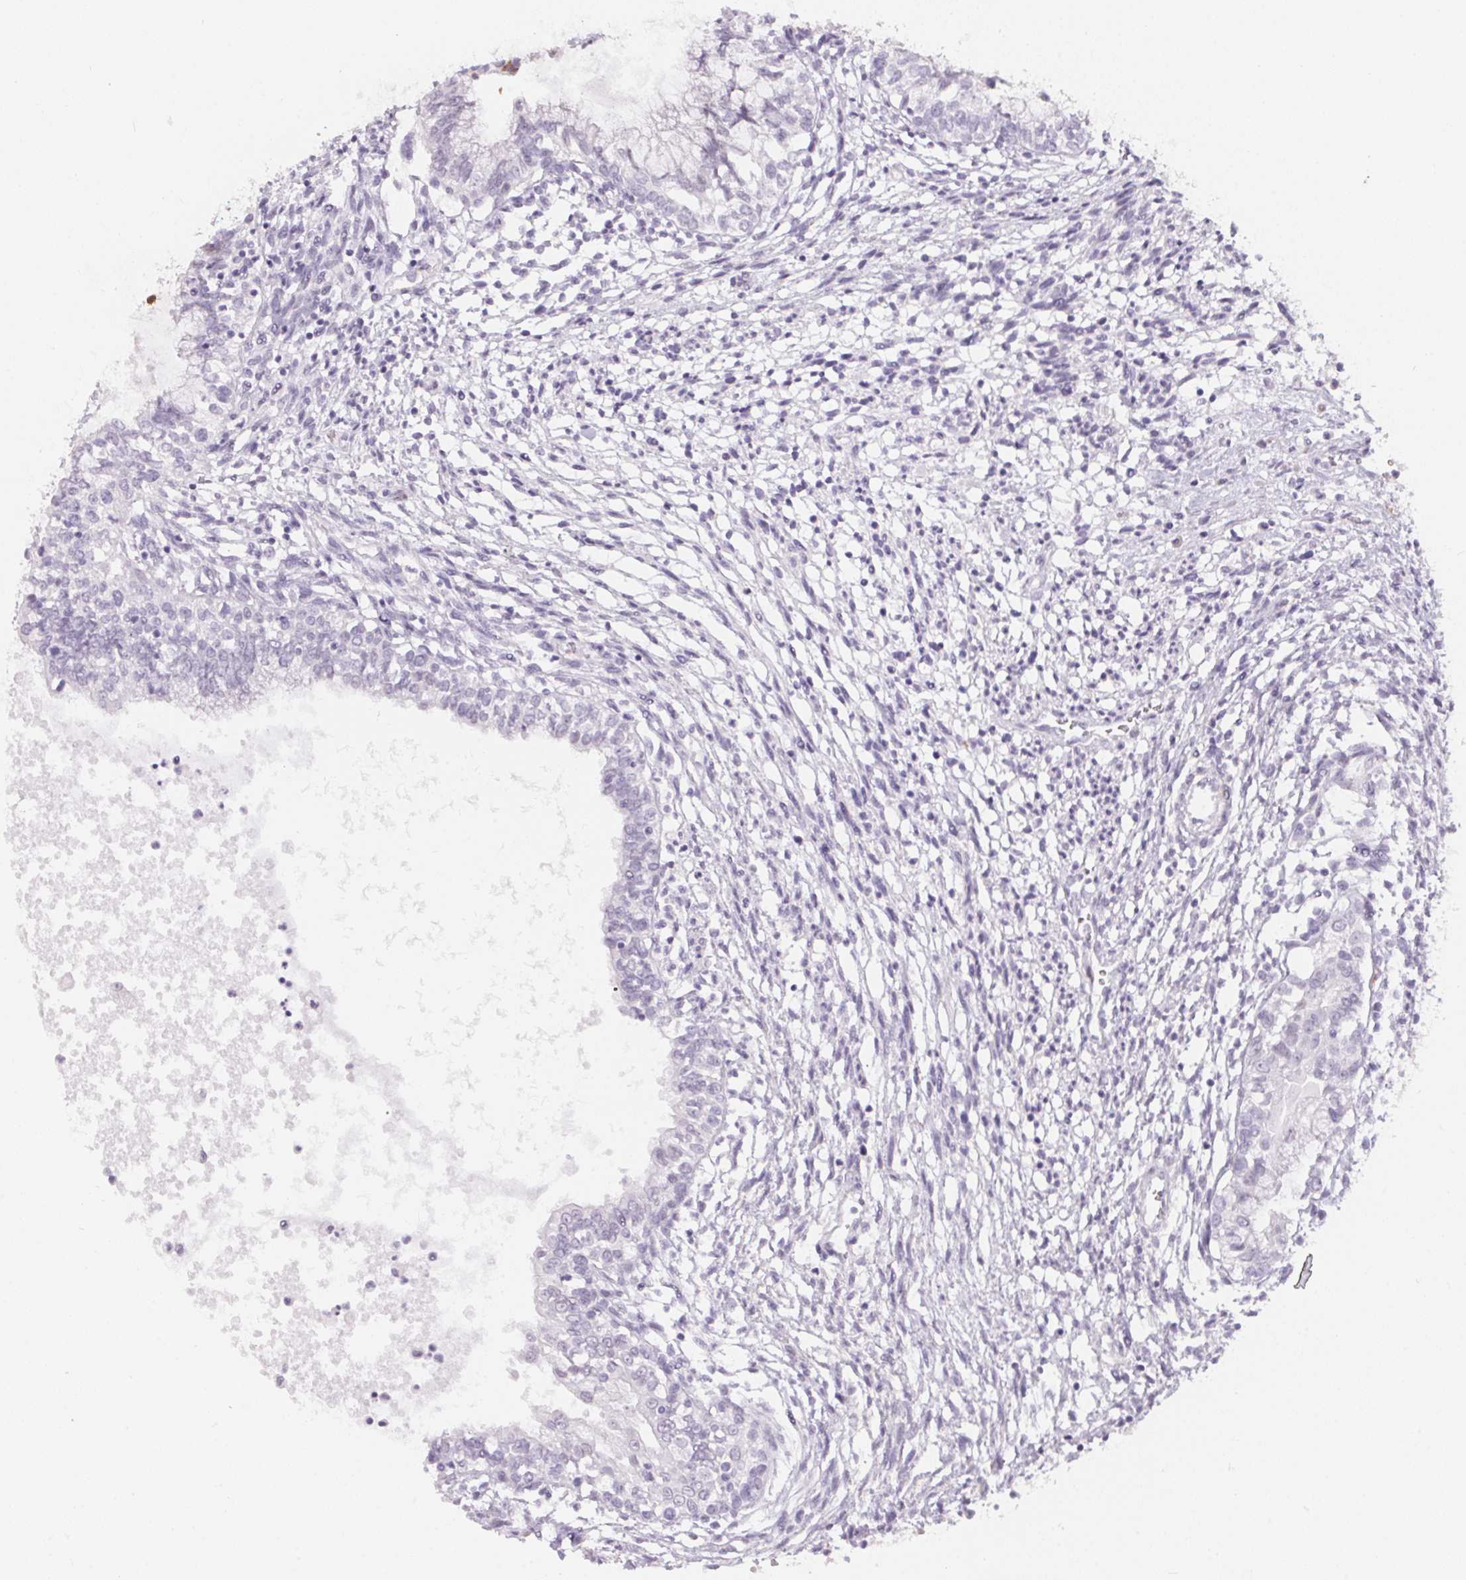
{"staining": {"intensity": "negative", "quantity": "none", "location": "none"}, "tissue": "testis cancer", "cell_type": "Tumor cells", "image_type": "cancer", "snomed": [{"axis": "morphology", "description": "Carcinoma, Embryonal, NOS"}, {"axis": "topography", "description": "Testis"}], "caption": "IHC photomicrograph of neoplastic tissue: embryonal carcinoma (testis) stained with DAB demonstrates no significant protein positivity in tumor cells. (Brightfield microscopy of DAB immunohistochemistry (IHC) at high magnification).", "gene": "CADPS", "patient": {"sex": "male", "age": 37}}